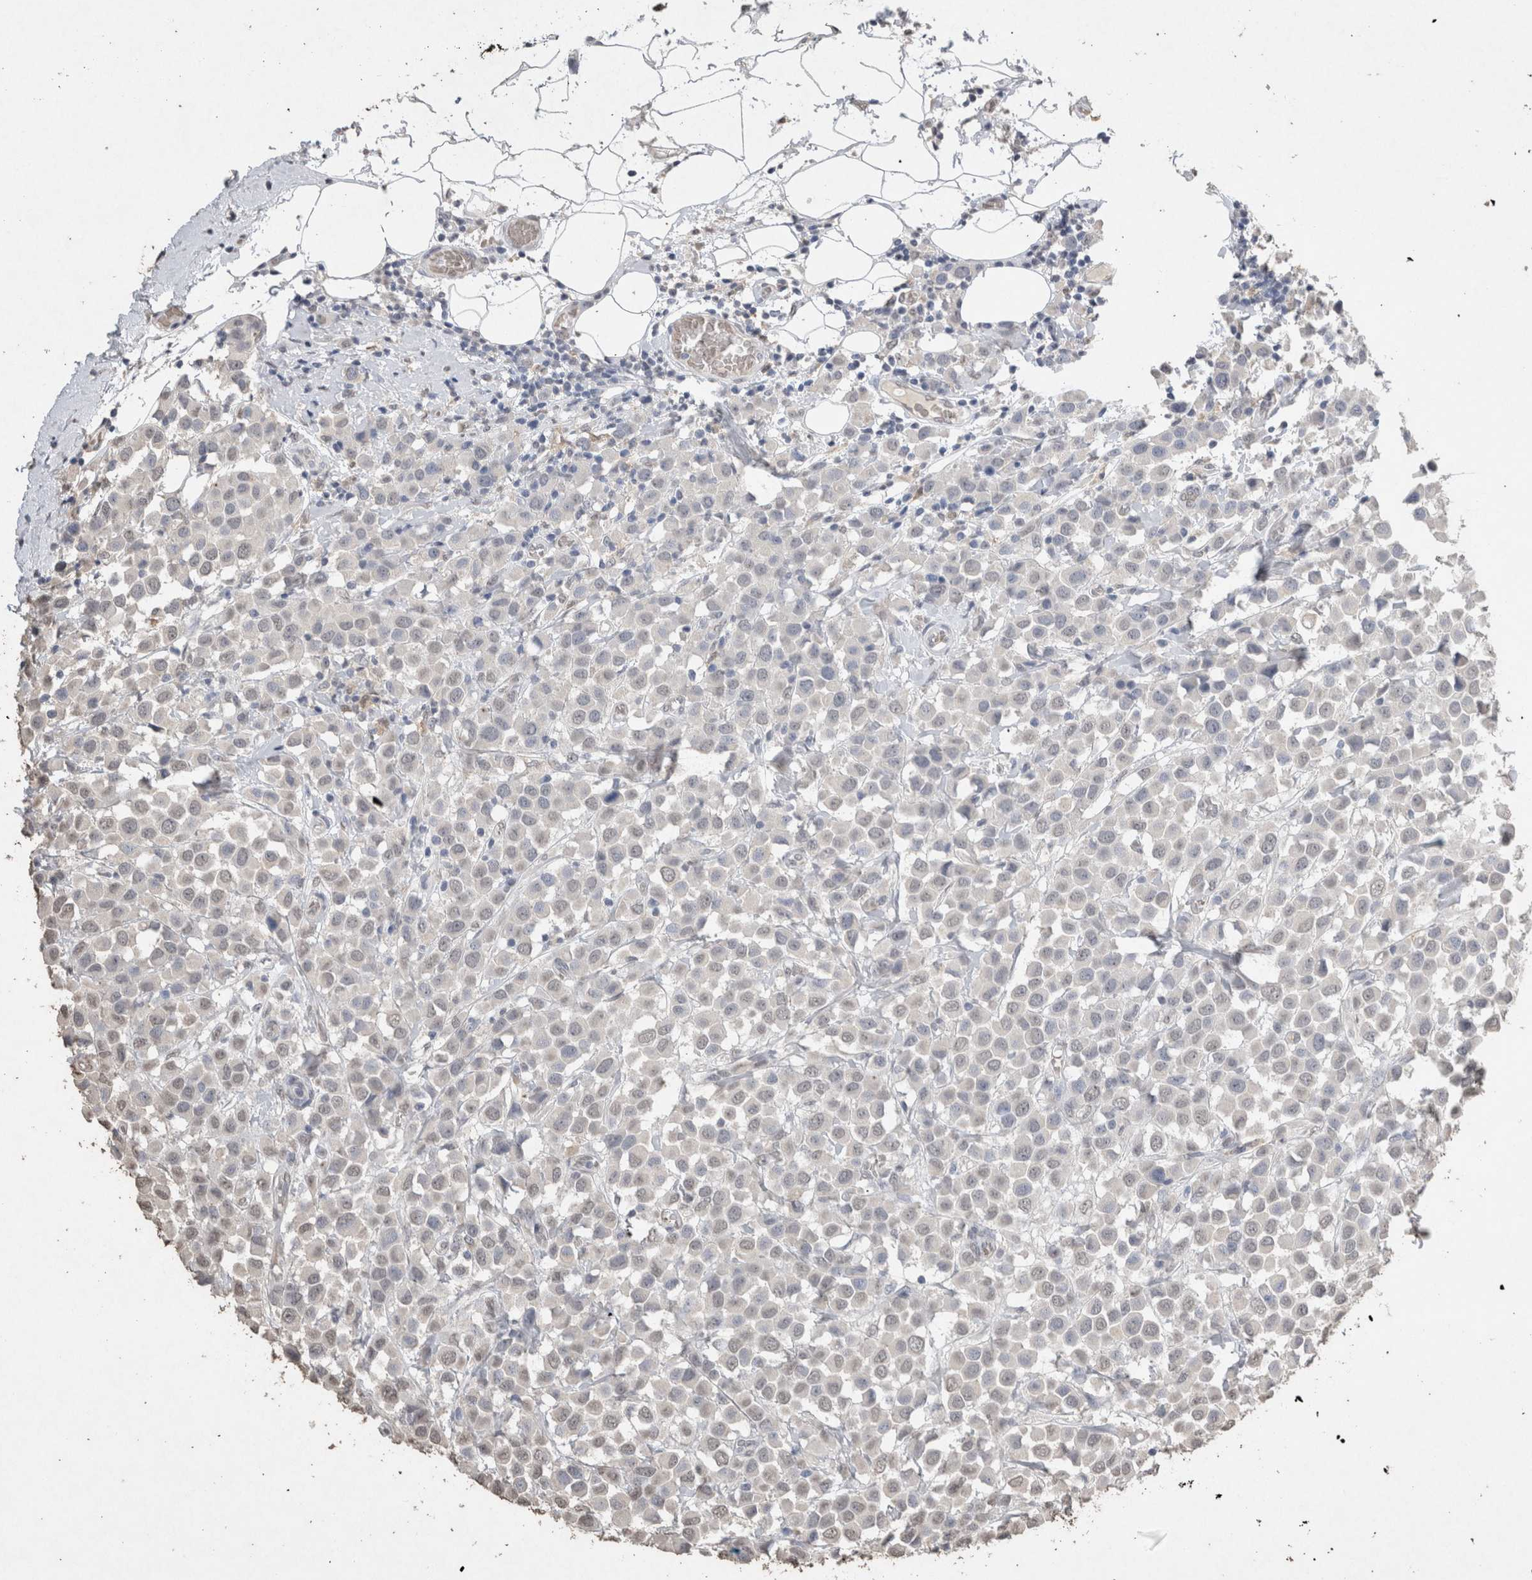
{"staining": {"intensity": "negative", "quantity": "none", "location": "none"}, "tissue": "breast cancer", "cell_type": "Tumor cells", "image_type": "cancer", "snomed": [{"axis": "morphology", "description": "Duct carcinoma"}, {"axis": "topography", "description": "Breast"}], "caption": "DAB (3,3'-diaminobenzidine) immunohistochemical staining of human intraductal carcinoma (breast) exhibits no significant expression in tumor cells.", "gene": "LGALS2", "patient": {"sex": "female", "age": 61}}